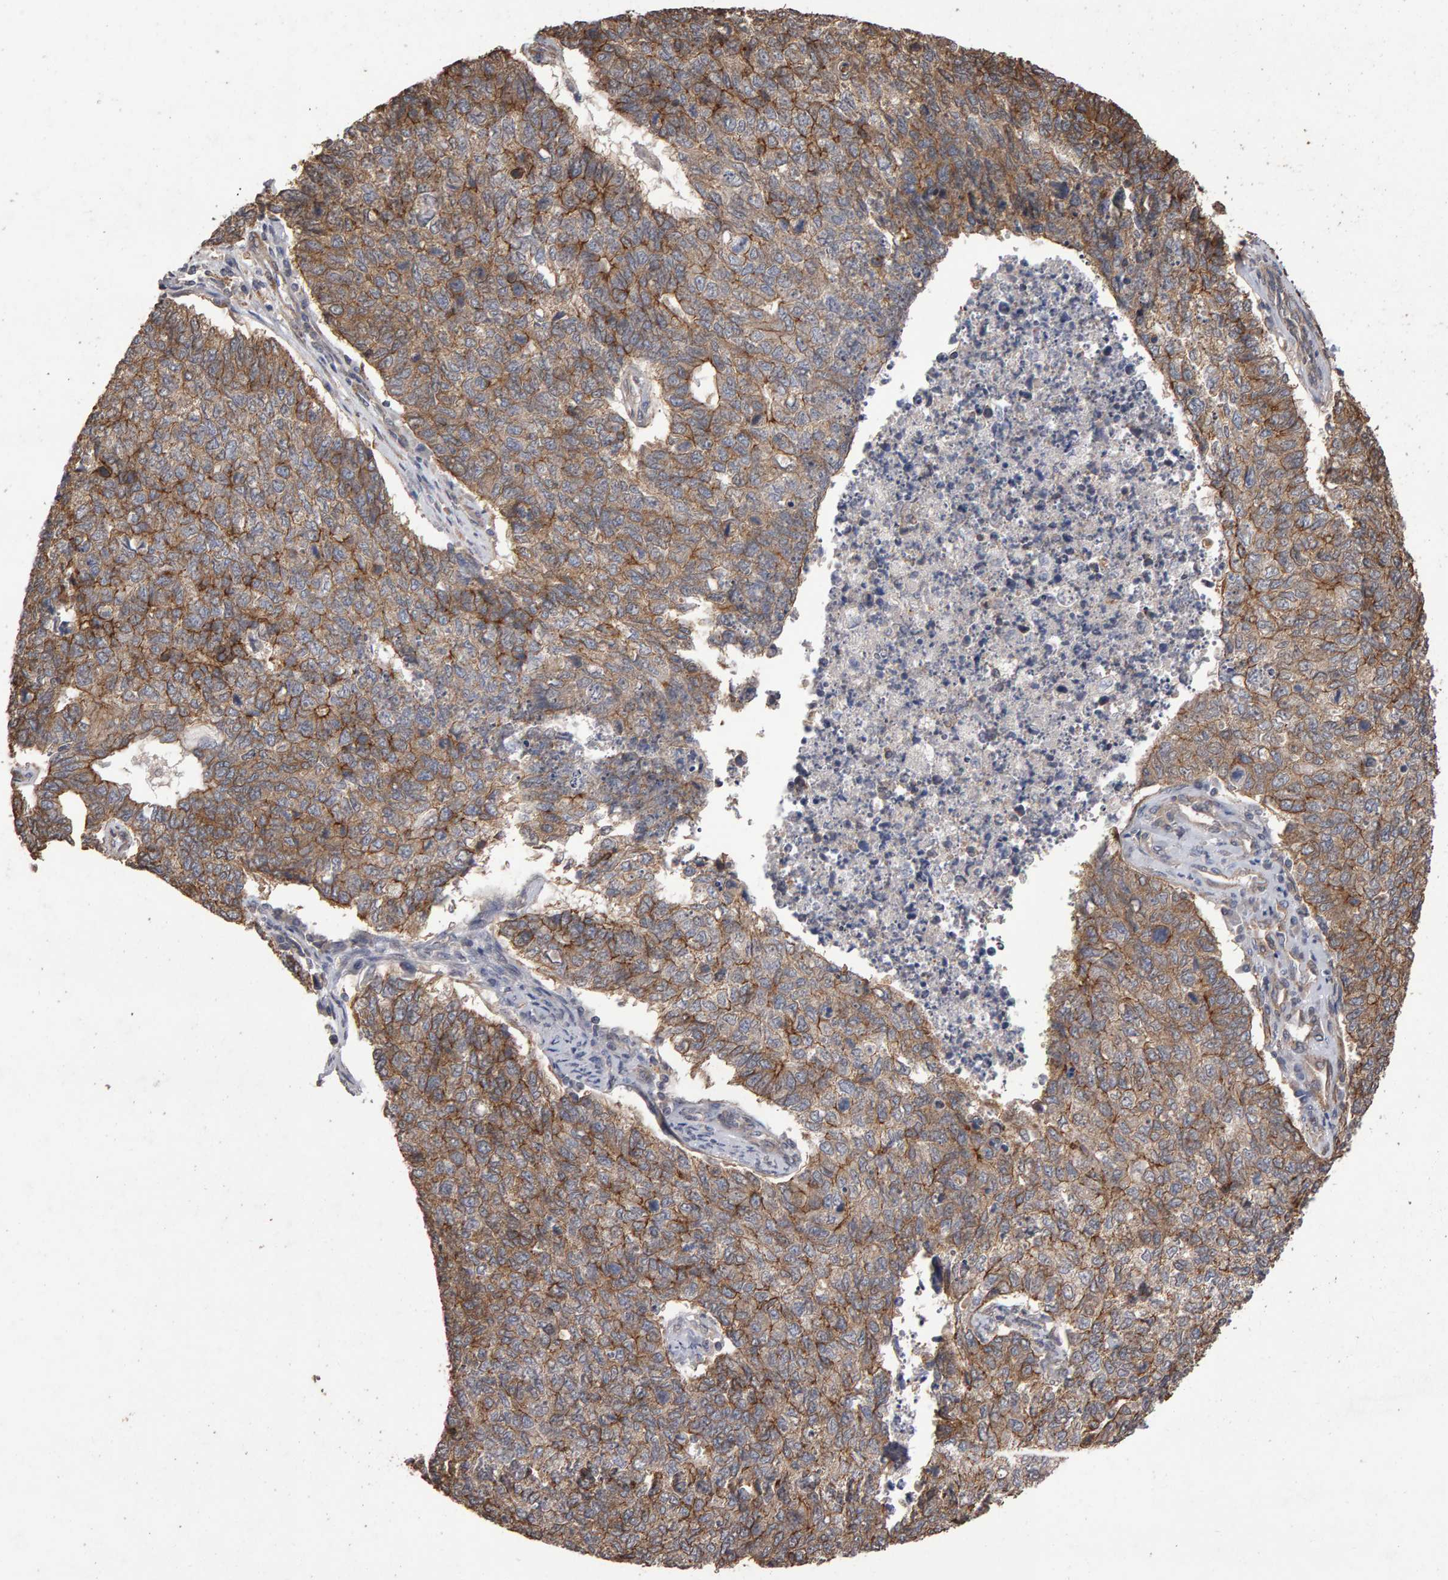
{"staining": {"intensity": "moderate", "quantity": ">75%", "location": "cytoplasmic/membranous"}, "tissue": "cervical cancer", "cell_type": "Tumor cells", "image_type": "cancer", "snomed": [{"axis": "morphology", "description": "Squamous cell carcinoma, NOS"}, {"axis": "topography", "description": "Cervix"}], "caption": "An immunohistochemistry (IHC) photomicrograph of tumor tissue is shown. Protein staining in brown shows moderate cytoplasmic/membranous positivity in cervical cancer within tumor cells. The staining is performed using DAB brown chromogen to label protein expression. The nuclei are counter-stained blue using hematoxylin.", "gene": "SCRIB", "patient": {"sex": "female", "age": 63}}